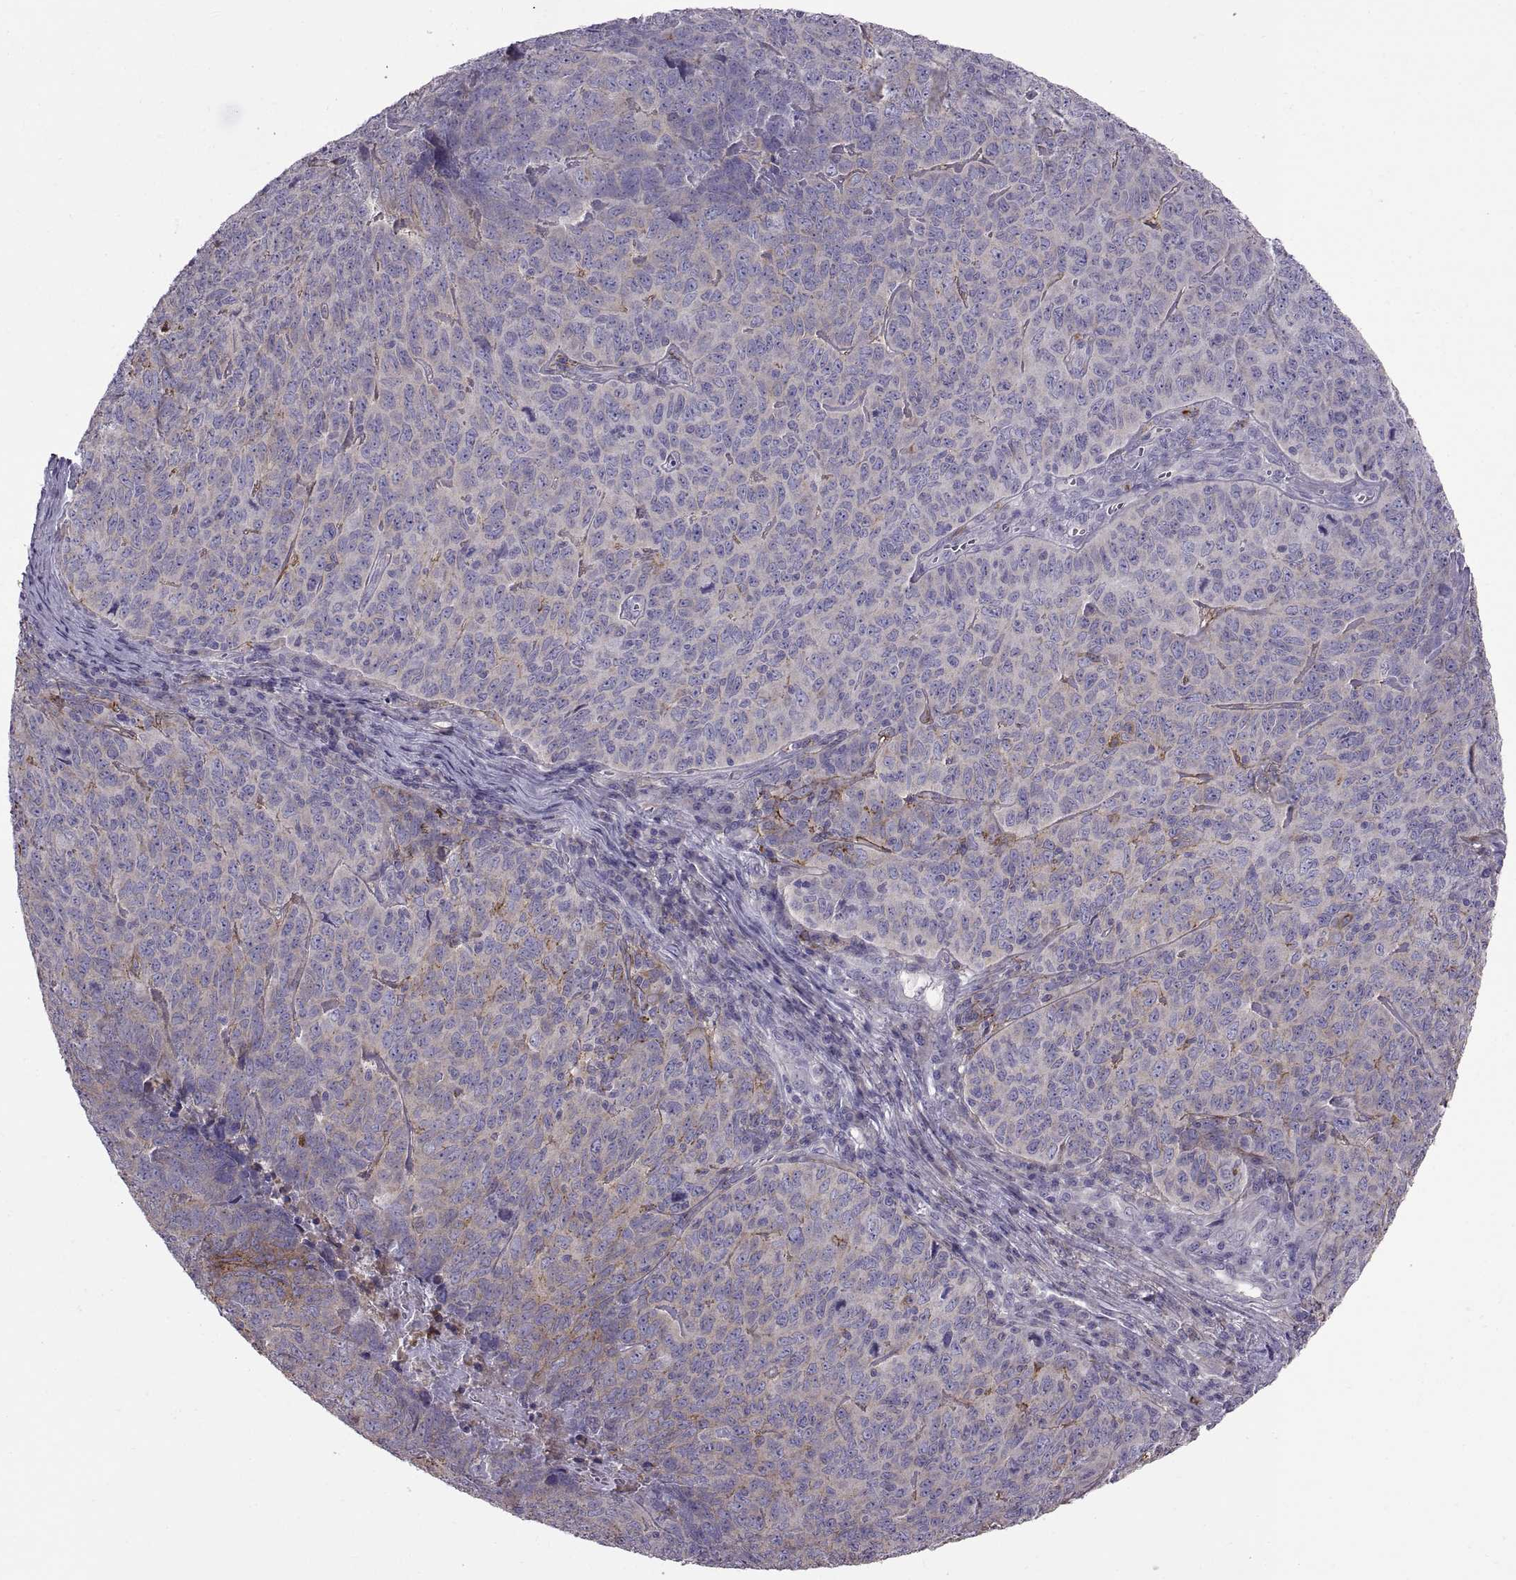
{"staining": {"intensity": "weak", "quantity": "<25%", "location": "cytoplasmic/membranous"}, "tissue": "skin cancer", "cell_type": "Tumor cells", "image_type": "cancer", "snomed": [{"axis": "morphology", "description": "Squamous cell carcinoma, NOS"}, {"axis": "topography", "description": "Skin"}, {"axis": "topography", "description": "Anal"}], "caption": "IHC micrograph of neoplastic tissue: squamous cell carcinoma (skin) stained with DAB (3,3'-diaminobenzidine) exhibits no significant protein expression in tumor cells. (DAB (3,3'-diaminobenzidine) immunohistochemistry, high magnification).", "gene": "EMILIN2", "patient": {"sex": "female", "age": 51}}